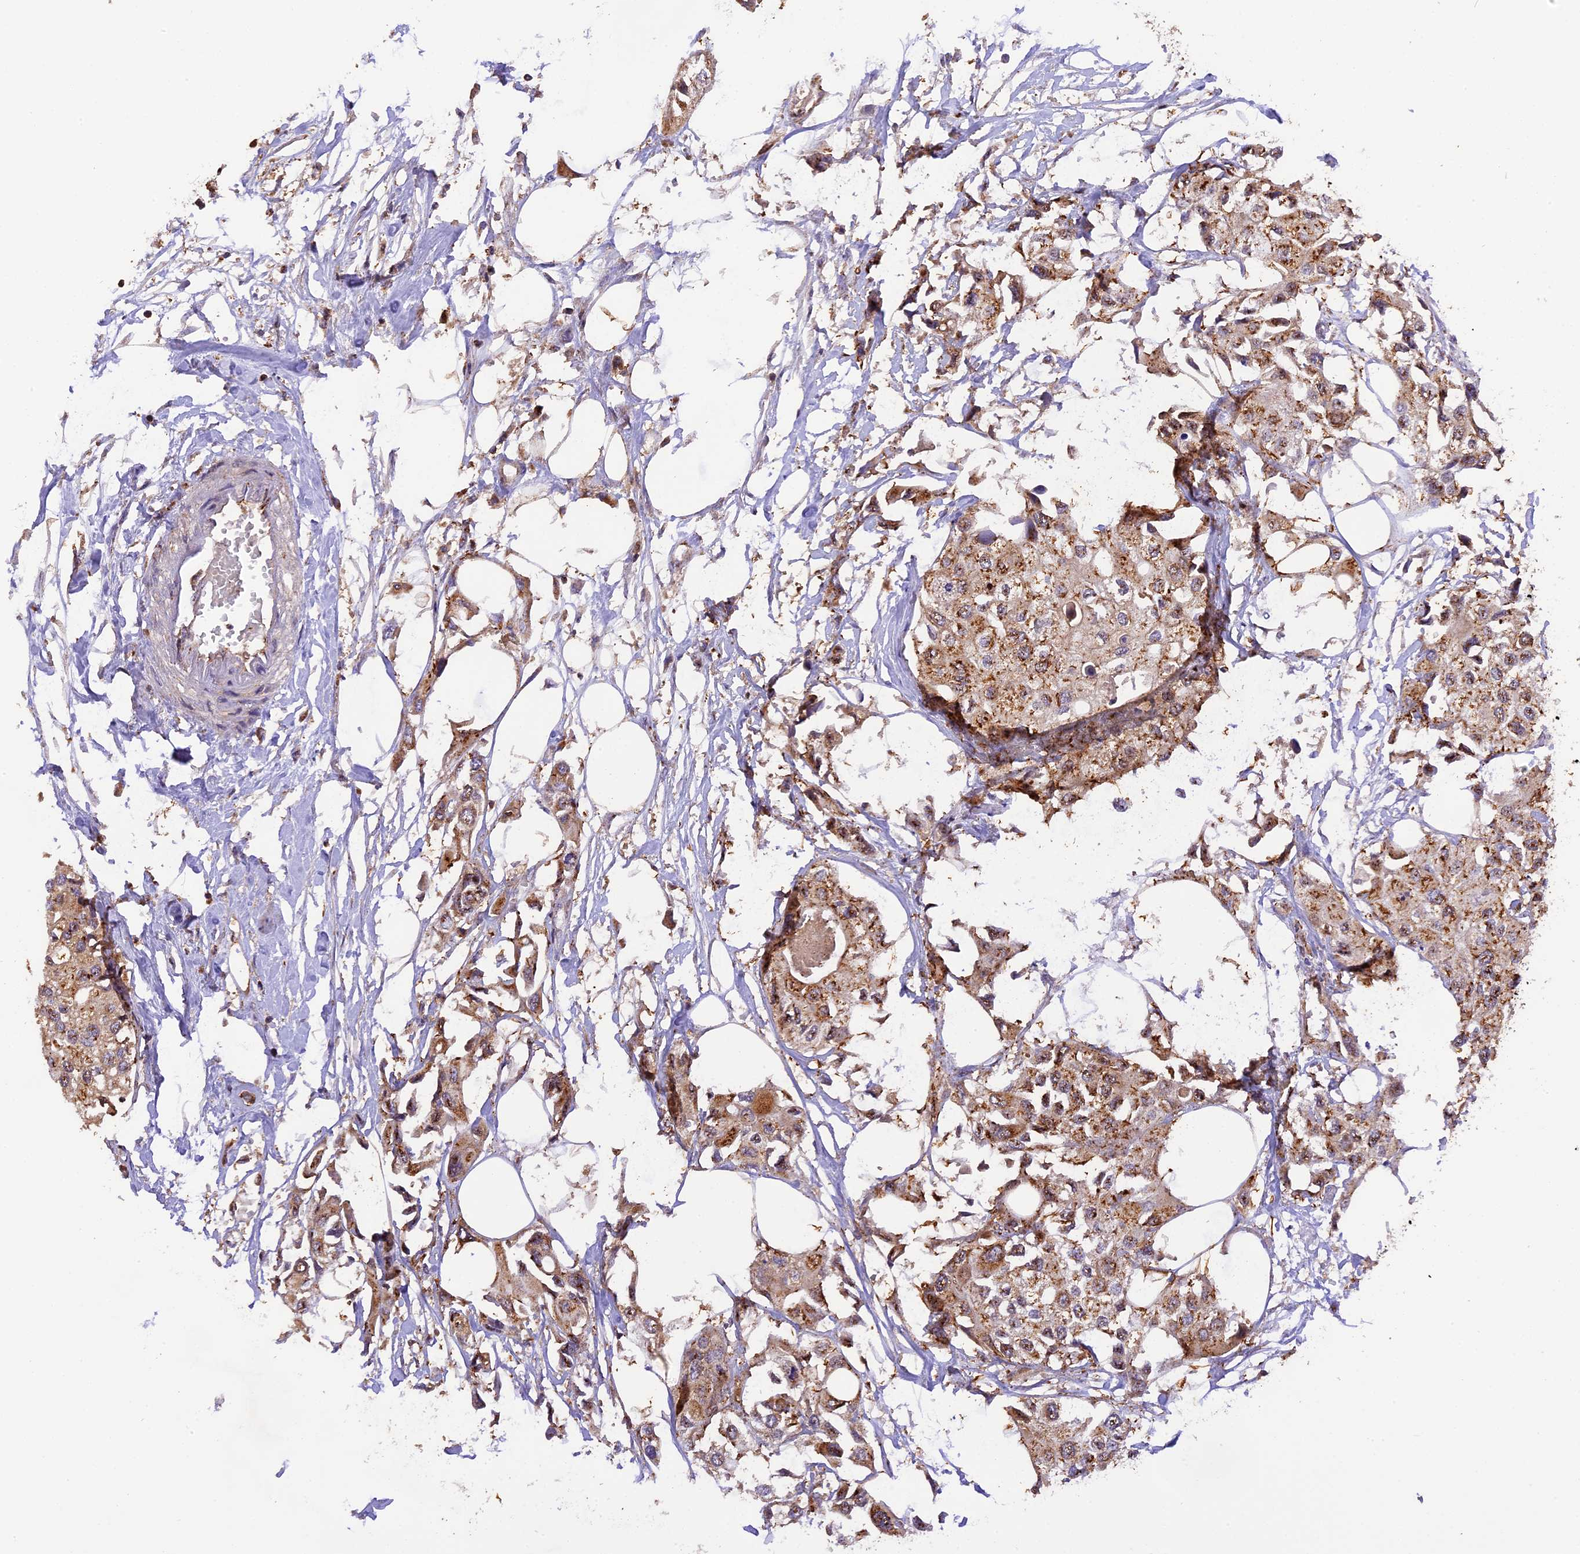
{"staining": {"intensity": "moderate", "quantity": ">75%", "location": "cytoplasmic/membranous"}, "tissue": "urothelial cancer", "cell_type": "Tumor cells", "image_type": "cancer", "snomed": [{"axis": "morphology", "description": "Urothelial carcinoma, High grade"}, {"axis": "topography", "description": "Urinary bladder"}], "caption": "Immunohistochemical staining of human high-grade urothelial carcinoma reveals medium levels of moderate cytoplasmic/membranous expression in about >75% of tumor cells.", "gene": "PEX3", "patient": {"sex": "male", "age": 64}}